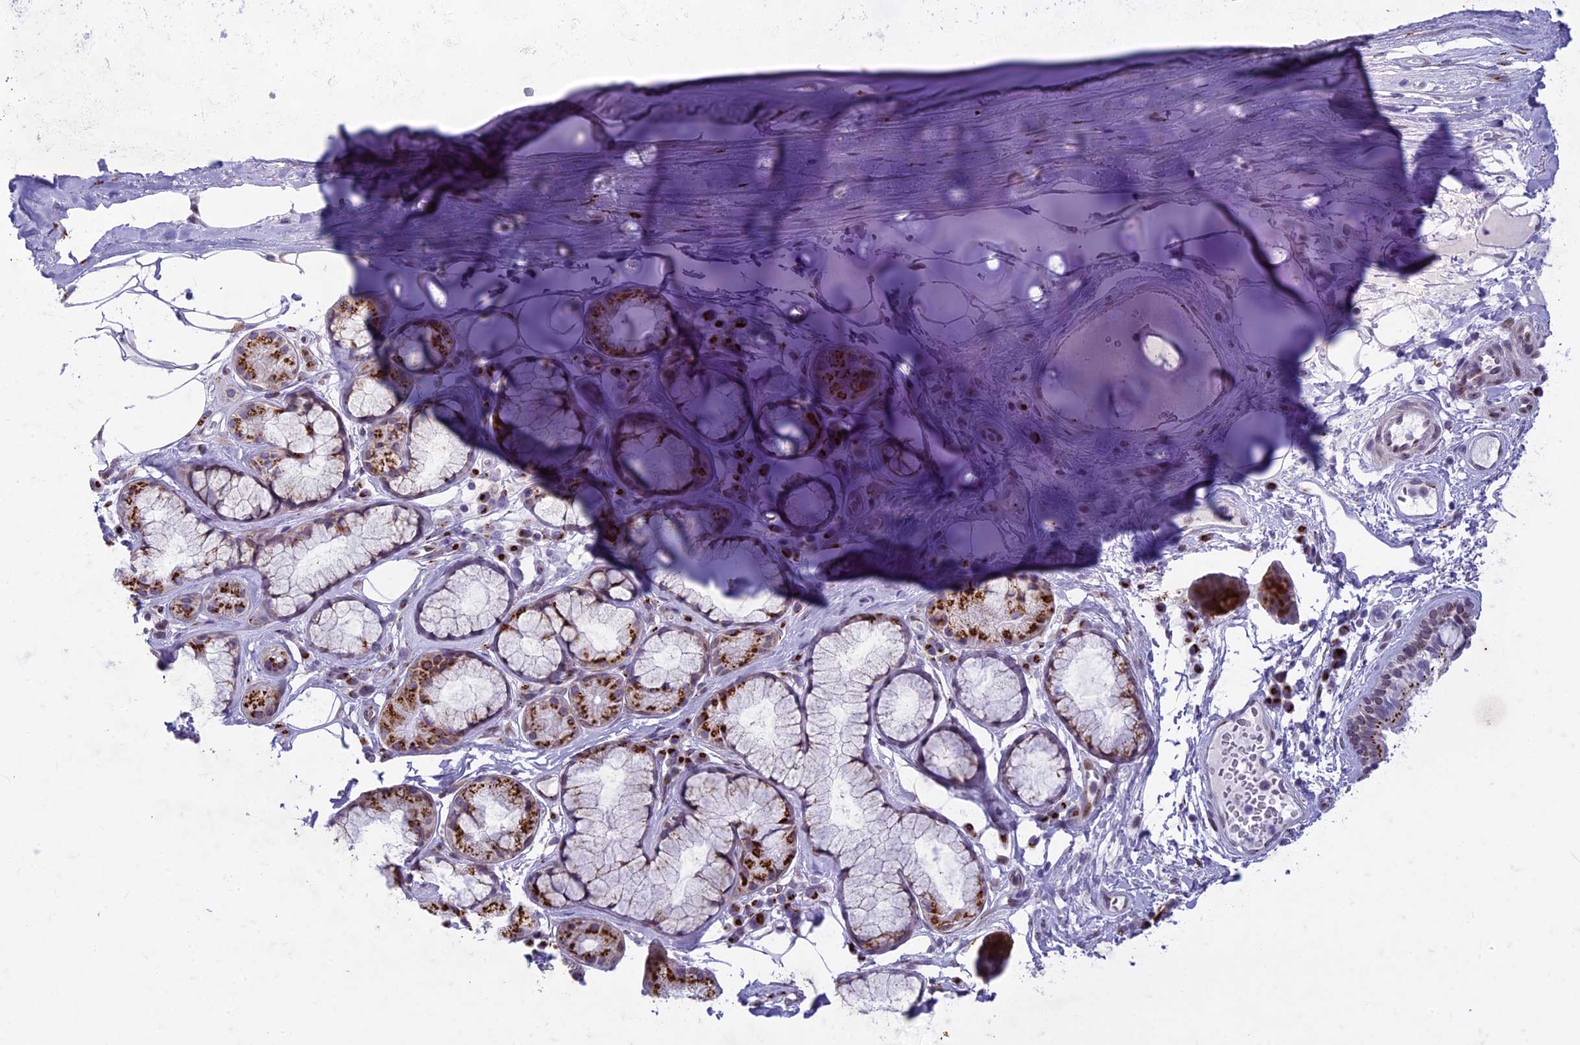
{"staining": {"intensity": "negative", "quantity": "none", "location": "none"}, "tissue": "adipose tissue", "cell_type": "Adipocytes", "image_type": "normal", "snomed": [{"axis": "morphology", "description": "Normal tissue, NOS"}, {"axis": "topography", "description": "Cartilage tissue"}], "caption": "The micrograph reveals no staining of adipocytes in benign adipose tissue.", "gene": "FAM3C", "patient": {"sex": "female", "age": 63}}